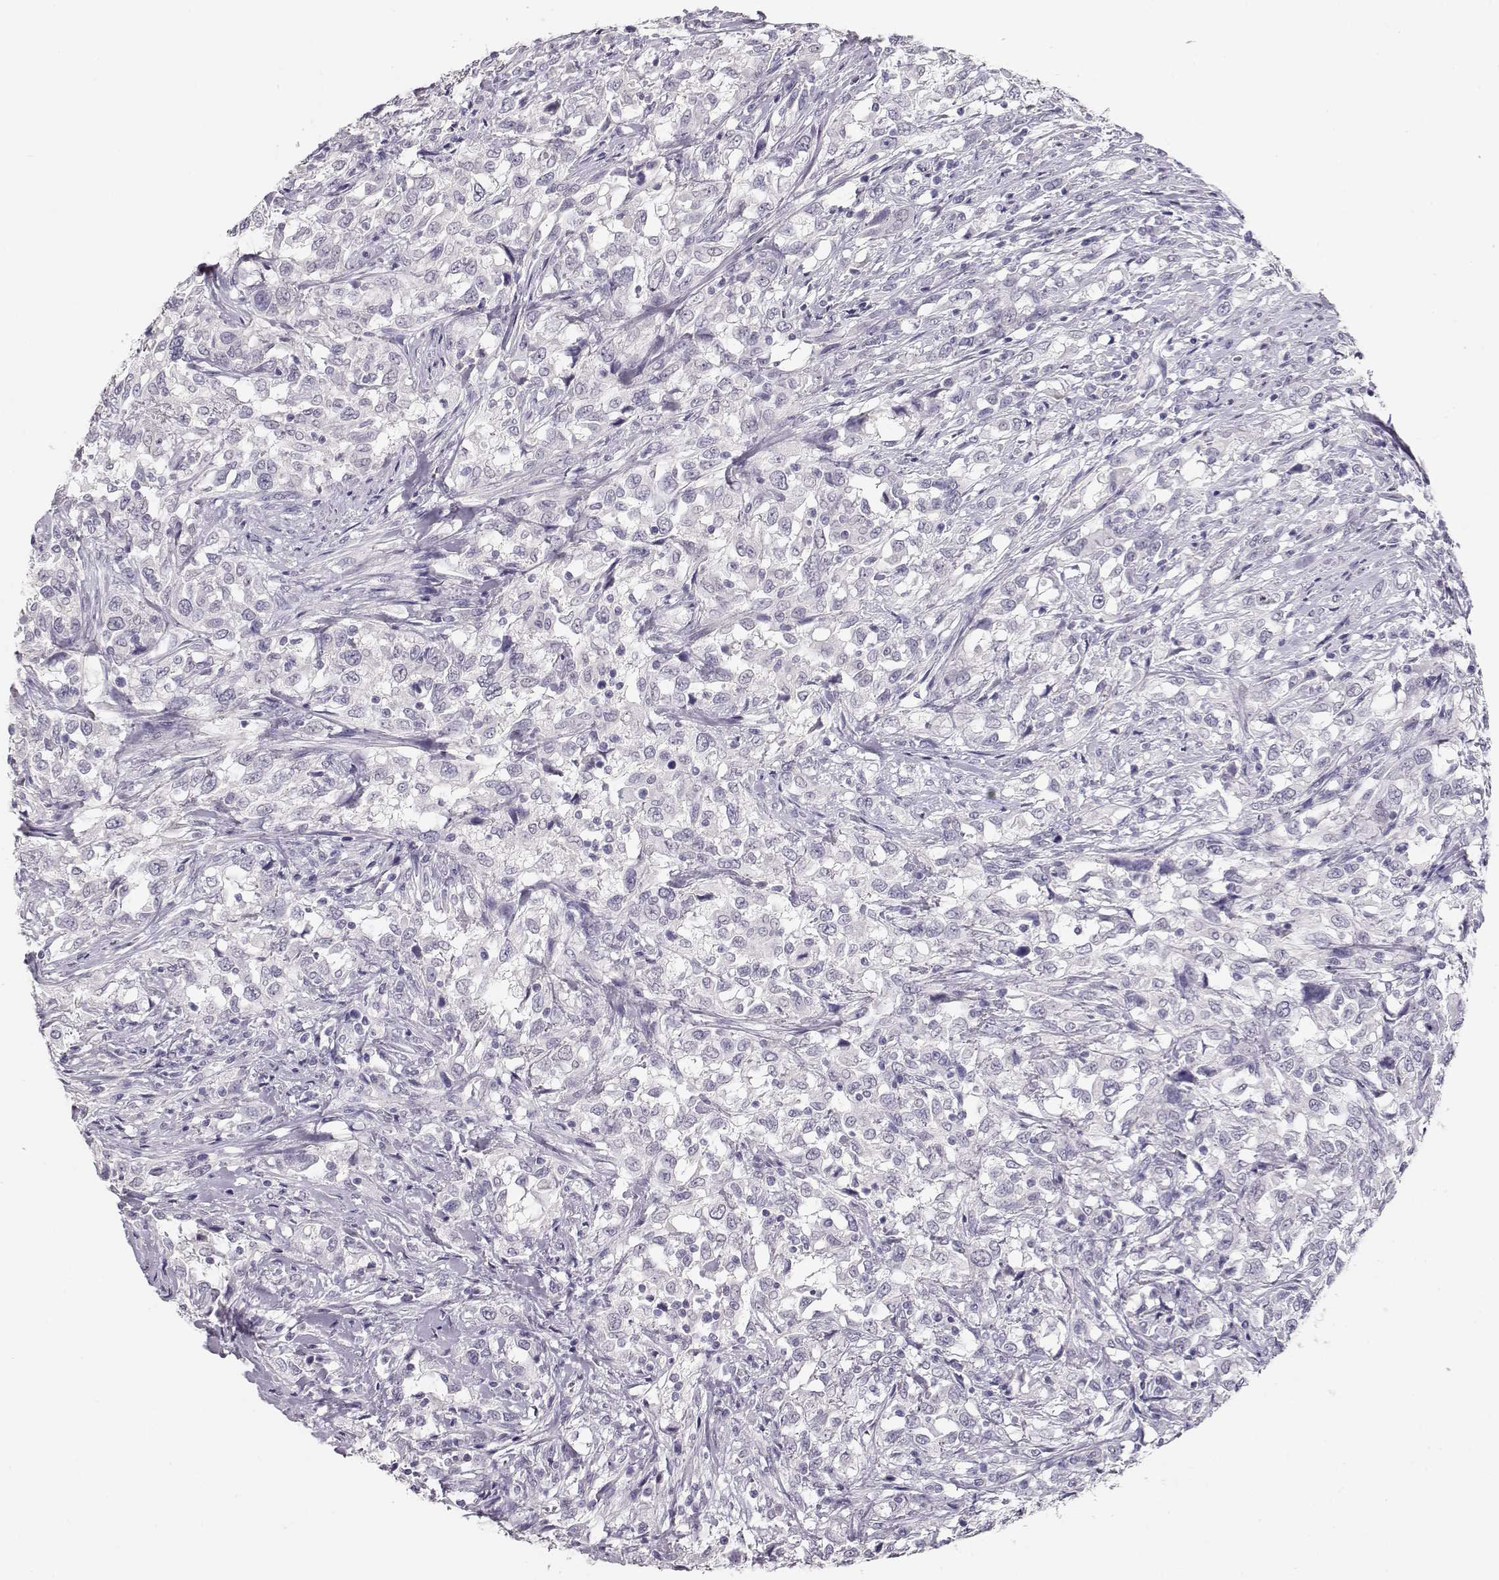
{"staining": {"intensity": "negative", "quantity": "none", "location": "none"}, "tissue": "urothelial cancer", "cell_type": "Tumor cells", "image_type": "cancer", "snomed": [{"axis": "morphology", "description": "Urothelial carcinoma, NOS"}, {"axis": "morphology", "description": "Urothelial carcinoma, High grade"}, {"axis": "topography", "description": "Urinary bladder"}], "caption": "Immunohistochemistry (IHC) of human high-grade urothelial carcinoma displays no staining in tumor cells.", "gene": "MAGEC1", "patient": {"sex": "female", "age": 64}}